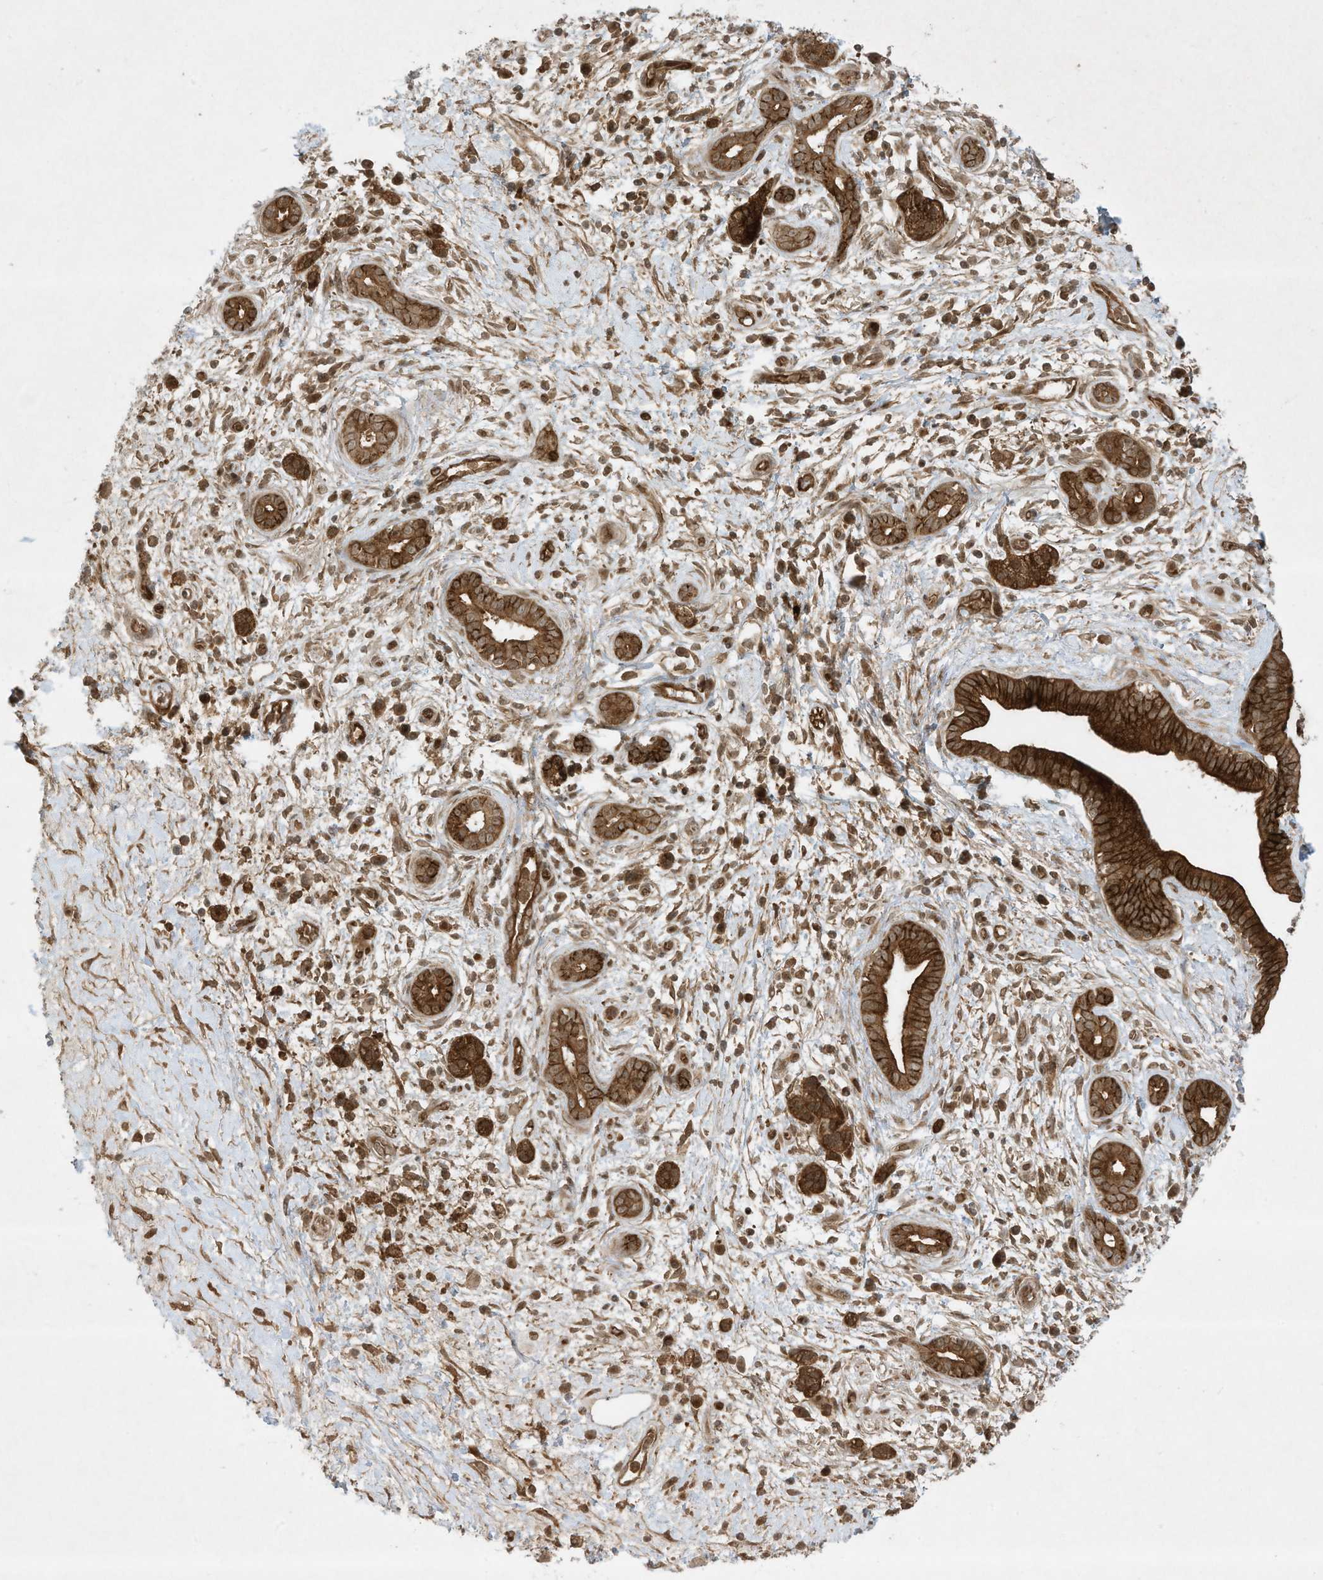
{"staining": {"intensity": "strong", "quantity": ">75%", "location": "cytoplasmic/membranous"}, "tissue": "pancreatic cancer", "cell_type": "Tumor cells", "image_type": "cancer", "snomed": [{"axis": "morphology", "description": "Adenocarcinoma, NOS"}, {"axis": "topography", "description": "Pancreas"}], "caption": "Immunohistochemistry (IHC) staining of adenocarcinoma (pancreatic), which exhibits high levels of strong cytoplasmic/membranous positivity in approximately >75% of tumor cells indicating strong cytoplasmic/membranous protein expression. The staining was performed using DAB (brown) for protein detection and nuclei were counterstained in hematoxylin (blue).", "gene": "CERT1", "patient": {"sex": "male", "age": 78}}